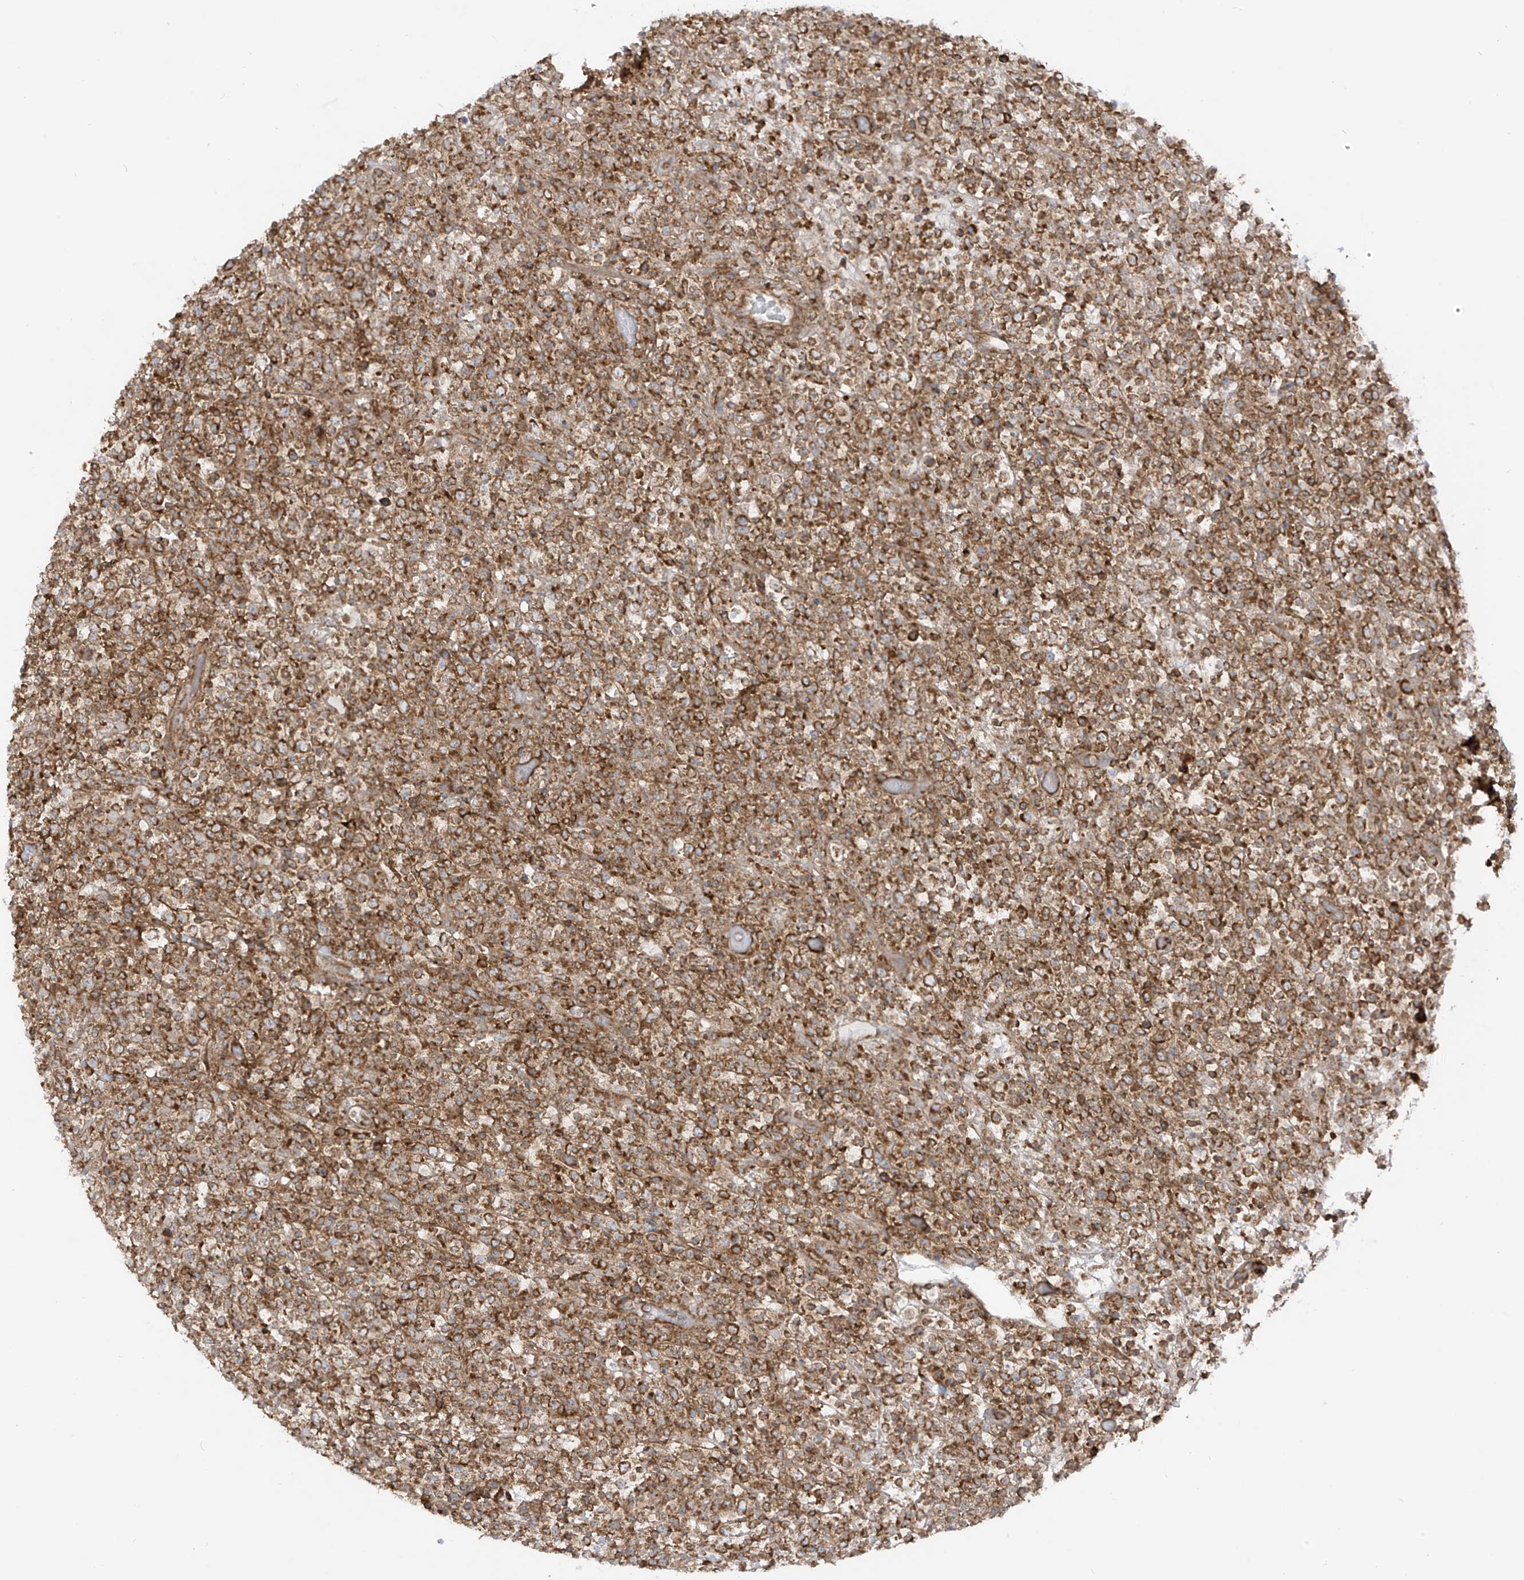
{"staining": {"intensity": "moderate", "quantity": ">75%", "location": "cytoplasmic/membranous"}, "tissue": "lymphoma", "cell_type": "Tumor cells", "image_type": "cancer", "snomed": [{"axis": "morphology", "description": "Malignant lymphoma, non-Hodgkin's type, High grade"}, {"axis": "topography", "description": "Colon"}], "caption": "Lymphoma stained with immunohistochemistry exhibits moderate cytoplasmic/membranous positivity in about >75% of tumor cells. The protein is shown in brown color, while the nuclei are stained blue.", "gene": "REPS1", "patient": {"sex": "female", "age": 53}}